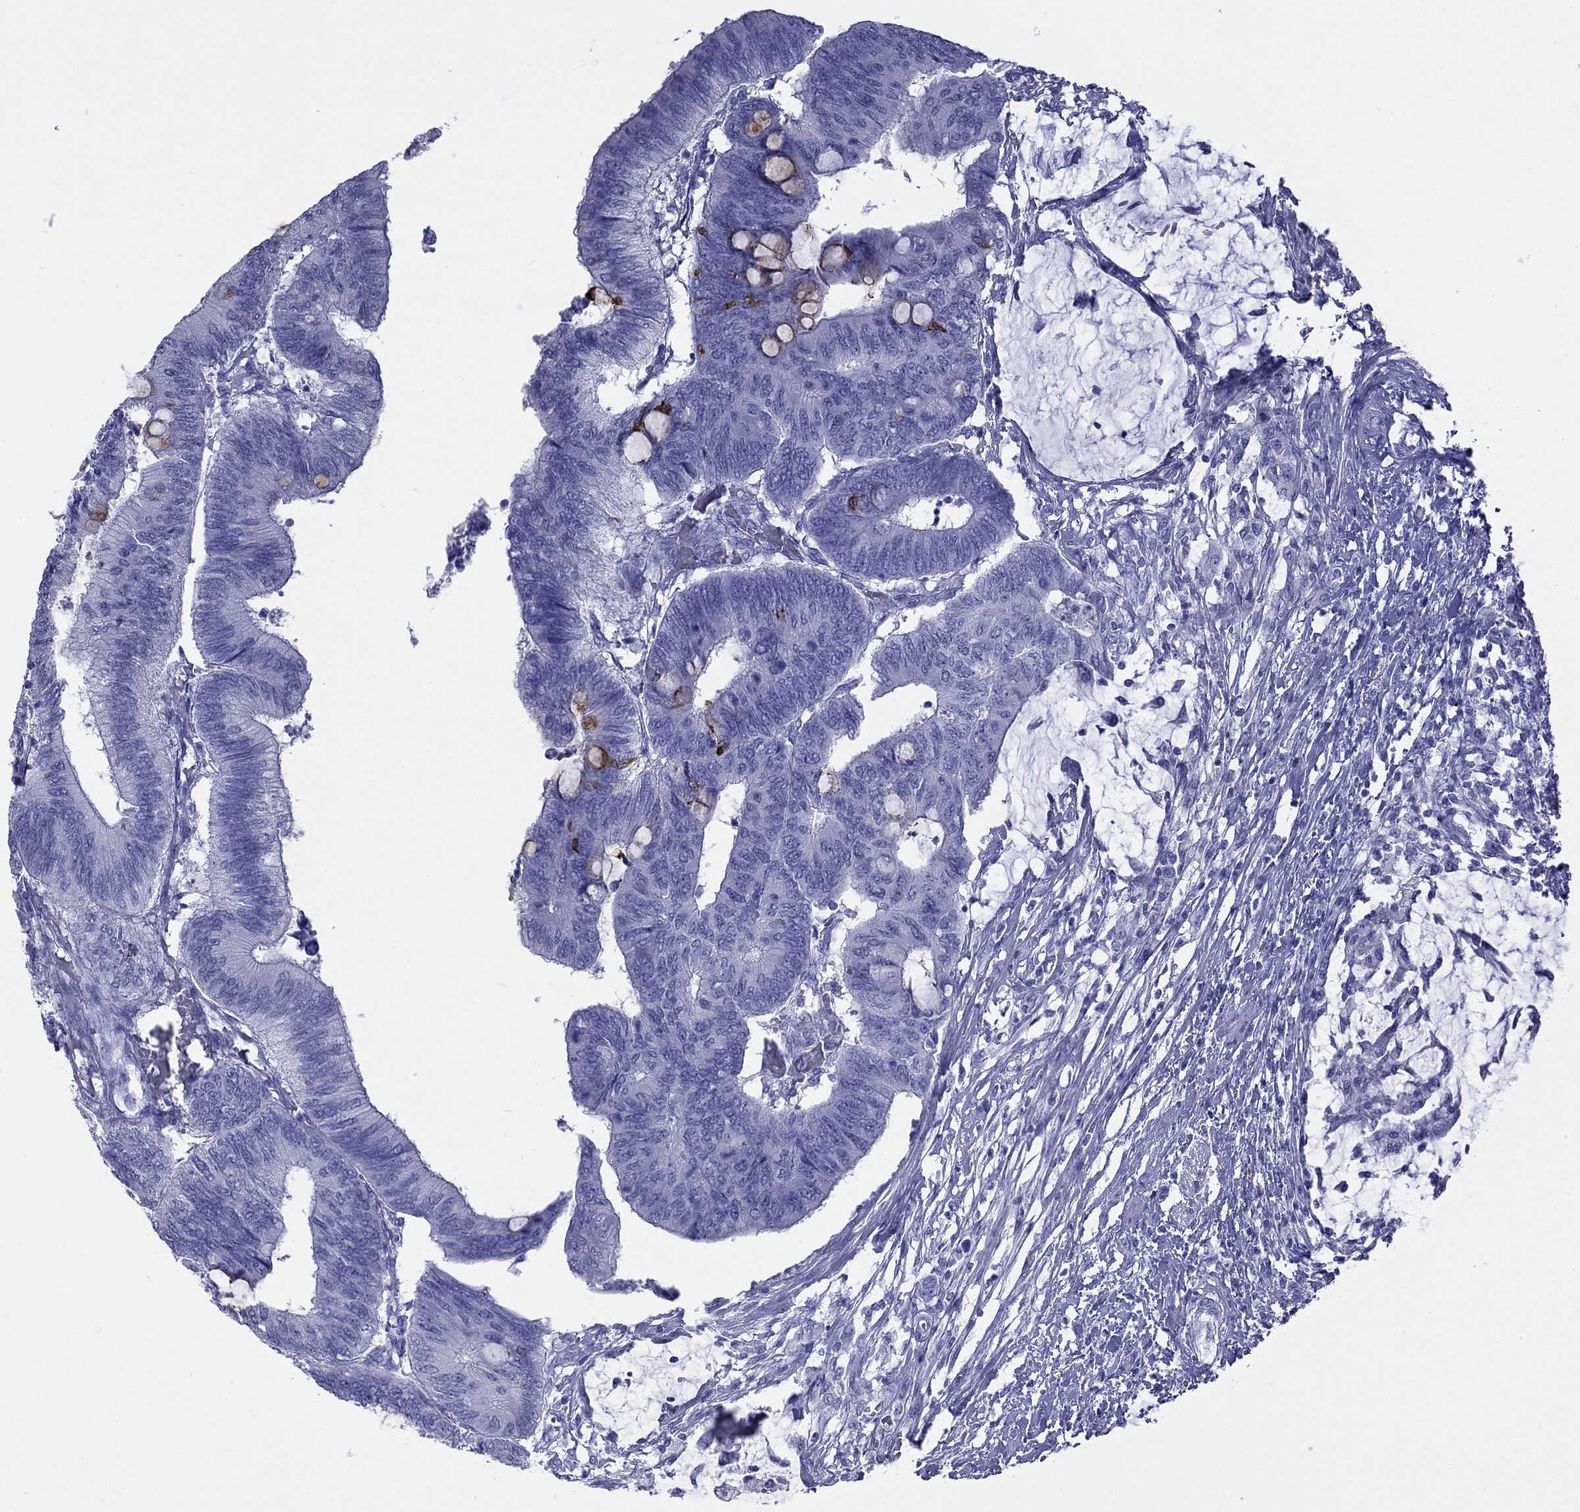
{"staining": {"intensity": "negative", "quantity": "none", "location": "none"}, "tissue": "colorectal cancer", "cell_type": "Tumor cells", "image_type": "cancer", "snomed": [{"axis": "morphology", "description": "Normal tissue, NOS"}, {"axis": "morphology", "description": "Adenocarcinoma, NOS"}, {"axis": "topography", "description": "Rectum"}, {"axis": "topography", "description": "Peripheral nerve tissue"}], "caption": "This histopathology image is of adenocarcinoma (colorectal) stained with immunohistochemistry to label a protein in brown with the nuclei are counter-stained blue. There is no expression in tumor cells.", "gene": "KLRG1", "patient": {"sex": "male", "age": 92}}